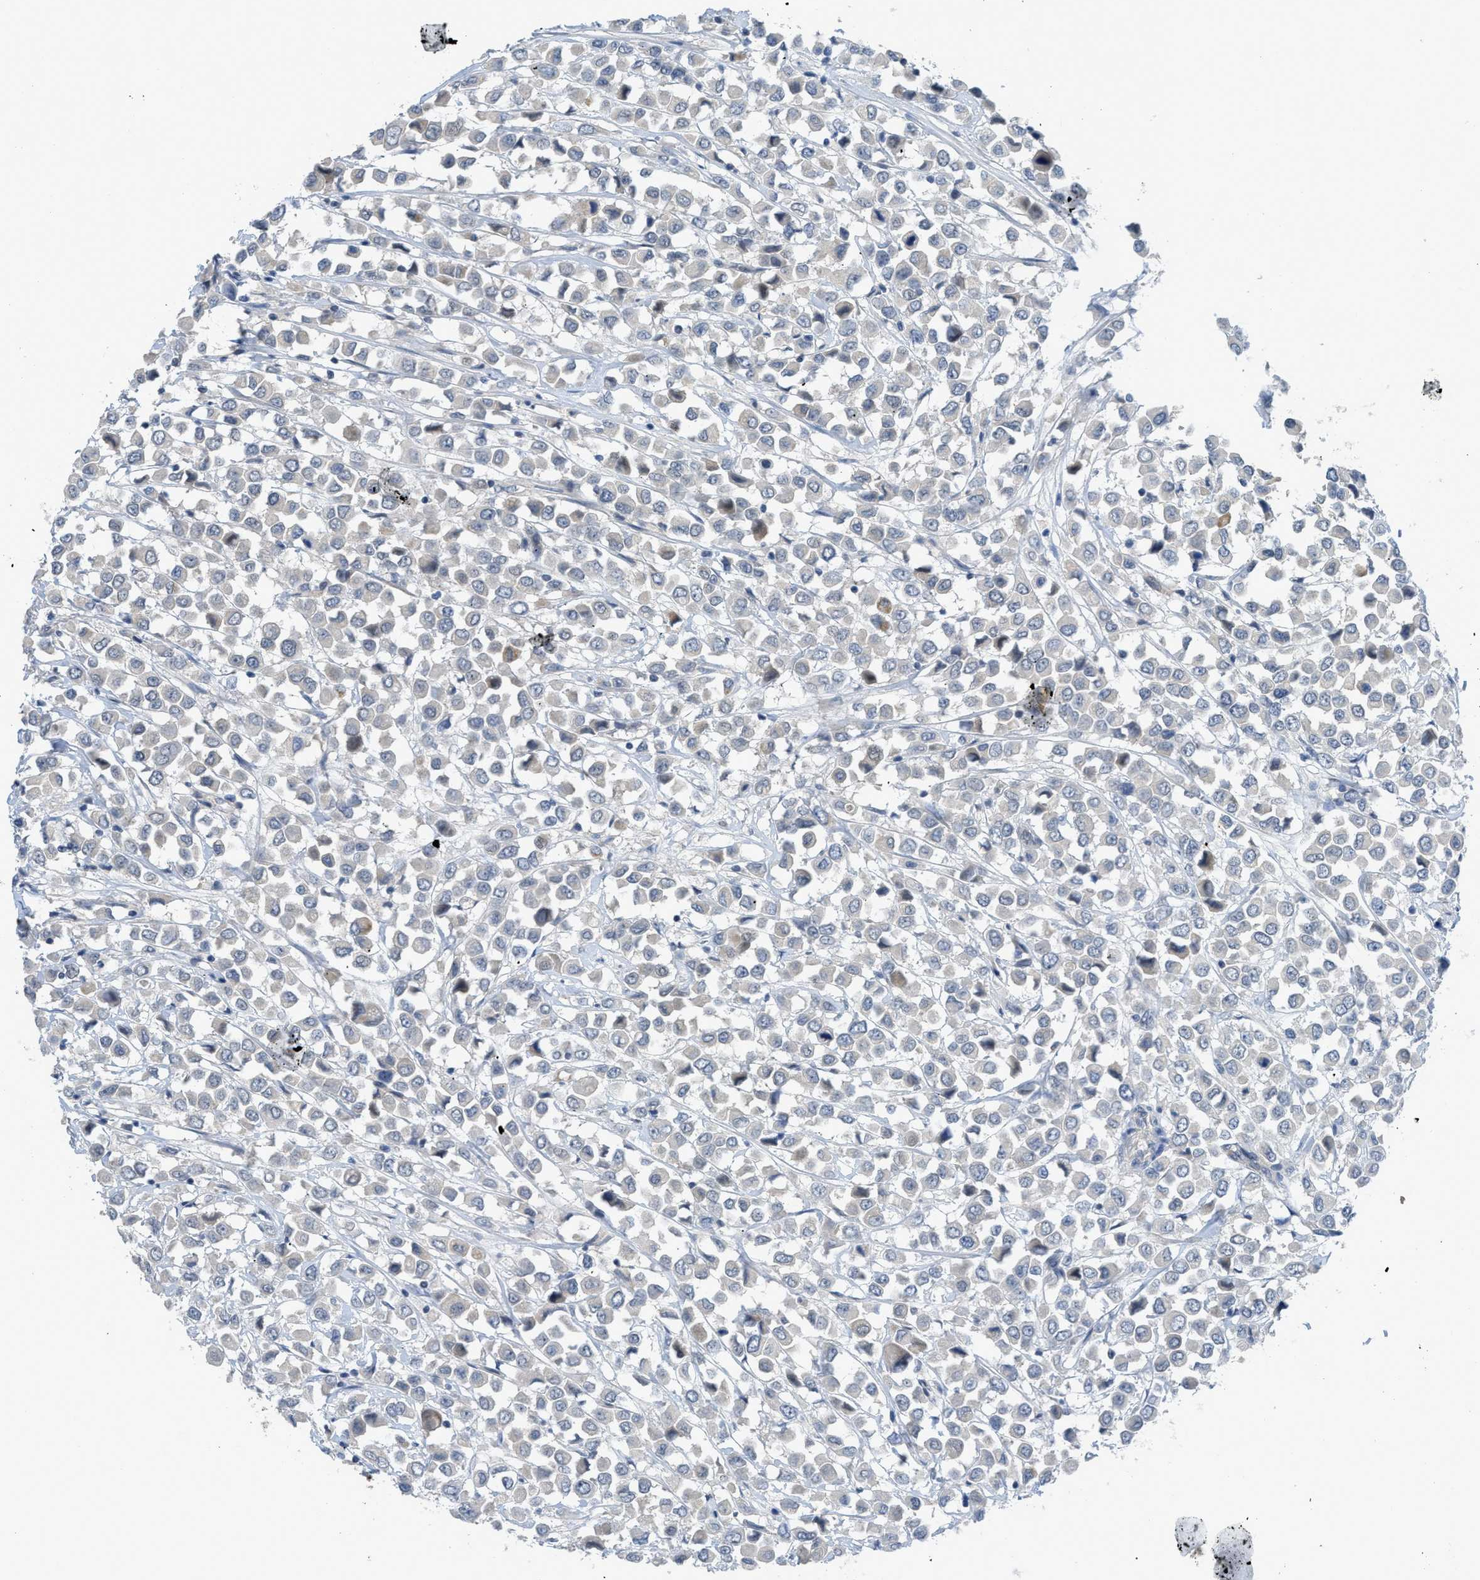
{"staining": {"intensity": "negative", "quantity": "none", "location": "none"}, "tissue": "breast cancer", "cell_type": "Tumor cells", "image_type": "cancer", "snomed": [{"axis": "morphology", "description": "Duct carcinoma"}, {"axis": "topography", "description": "Breast"}], "caption": "A high-resolution photomicrograph shows immunohistochemistry (IHC) staining of breast cancer, which exhibits no significant staining in tumor cells.", "gene": "TNFAIP1", "patient": {"sex": "female", "age": 61}}